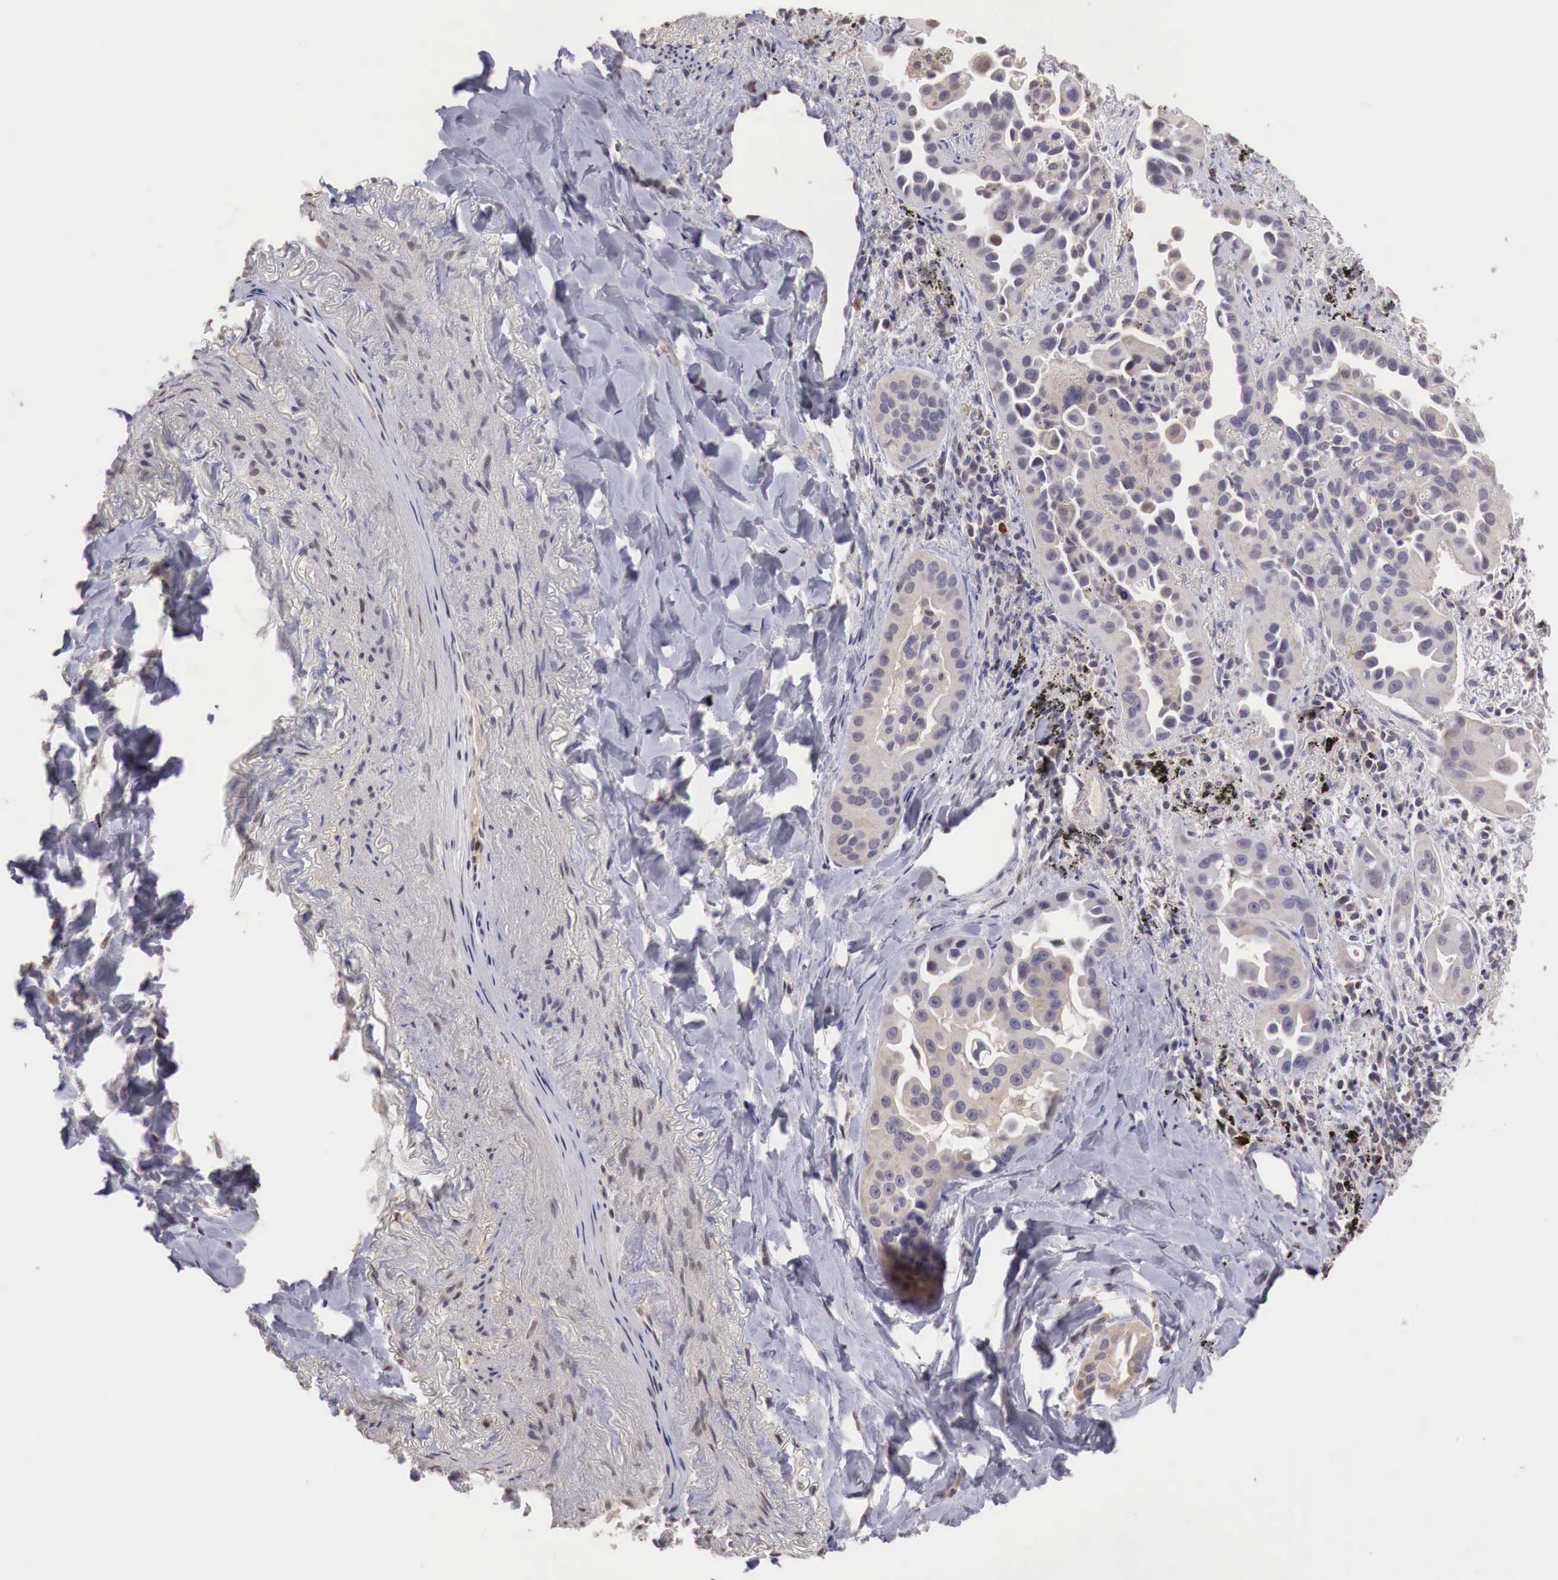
{"staining": {"intensity": "weak", "quantity": ">75%", "location": "cytoplasmic/membranous"}, "tissue": "lung cancer", "cell_type": "Tumor cells", "image_type": "cancer", "snomed": [{"axis": "morphology", "description": "Adenocarcinoma, NOS"}, {"axis": "topography", "description": "Lung"}], "caption": "The image reveals a brown stain indicating the presence of a protein in the cytoplasmic/membranous of tumor cells in lung cancer (adenocarcinoma).", "gene": "TBC1D9", "patient": {"sex": "male", "age": 68}}